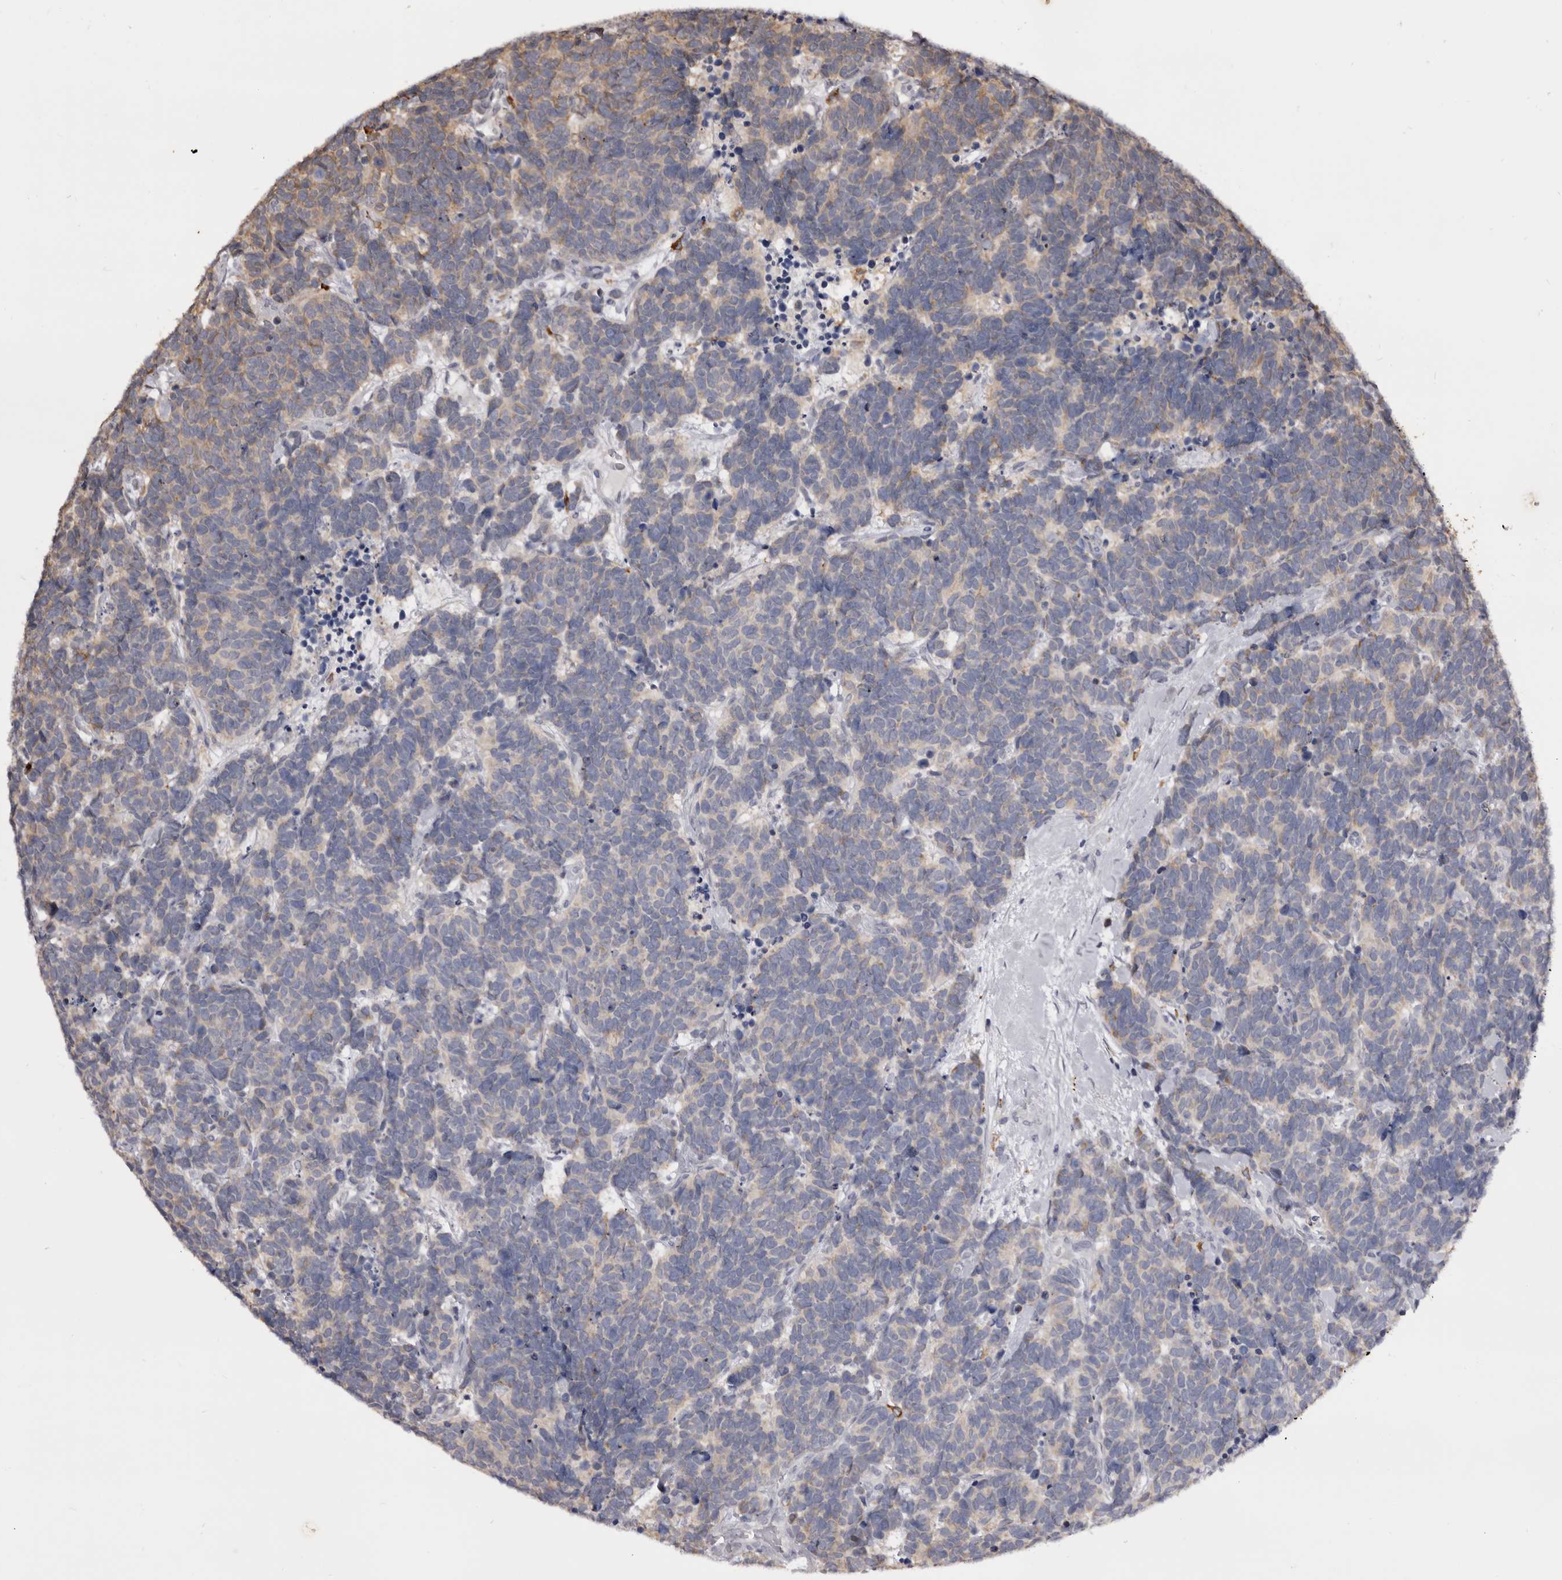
{"staining": {"intensity": "weak", "quantity": "<25%", "location": "cytoplasmic/membranous"}, "tissue": "carcinoid", "cell_type": "Tumor cells", "image_type": "cancer", "snomed": [{"axis": "morphology", "description": "Carcinoma, NOS"}, {"axis": "morphology", "description": "Carcinoid, malignant, NOS"}, {"axis": "topography", "description": "Urinary bladder"}], "caption": "There is no significant positivity in tumor cells of carcinoma.", "gene": "TNNI1", "patient": {"sex": "male", "age": 57}}